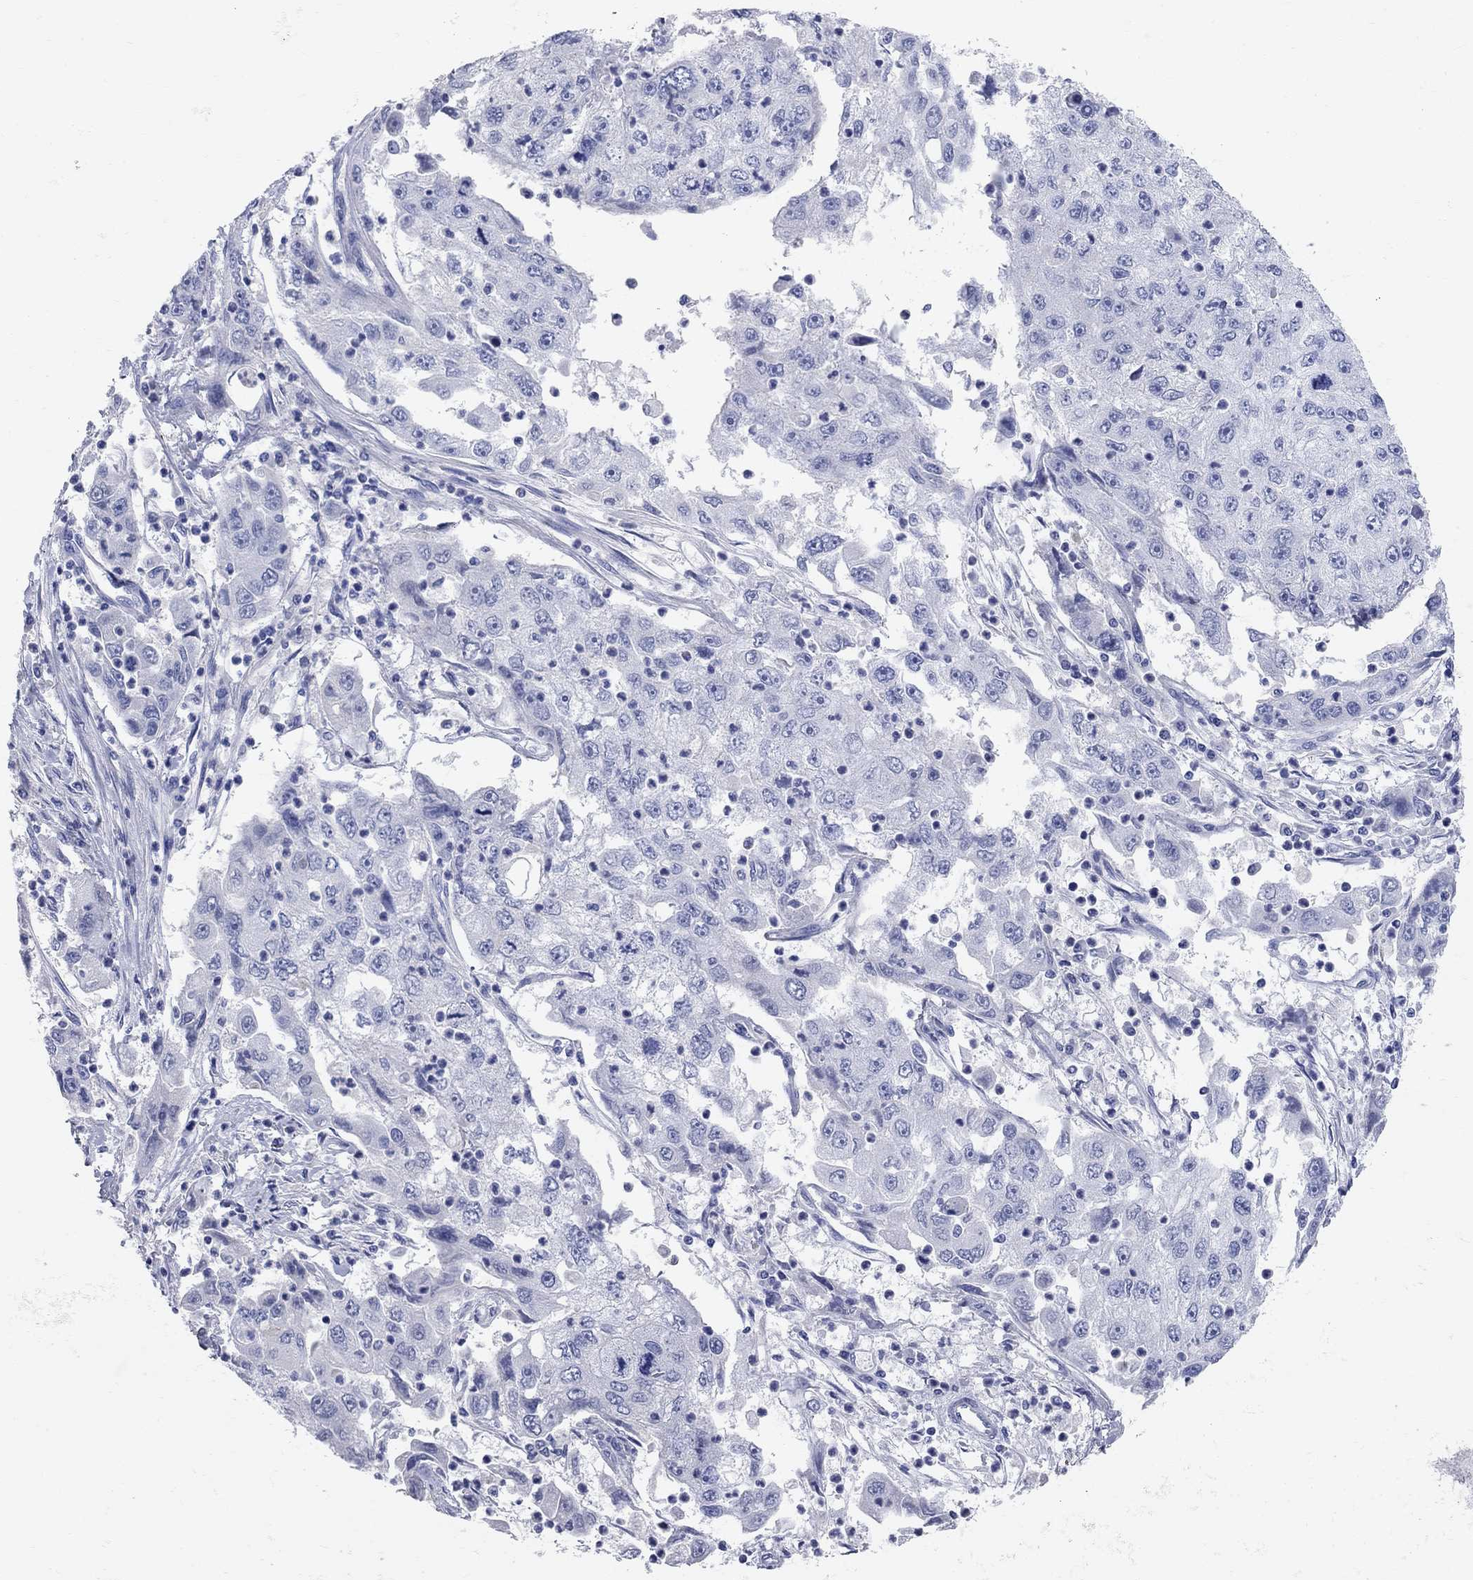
{"staining": {"intensity": "negative", "quantity": "none", "location": "none"}, "tissue": "cervical cancer", "cell_type": "Tumor cells", "image_type": "cancer", "snomed": [{"axis": "morphology", "description": "Squamous cell carcinoma, NOS"}, {"axis": "topography", "description": "Cervix"}], "caption": "An image of squamous cell carcinoma (cervical) stained for a protein exhibits no brown staining in tumor cells. Nuclei are stained in blue.", "gene": "AOX1", "patient": {"sex": "female", "age": 36}}